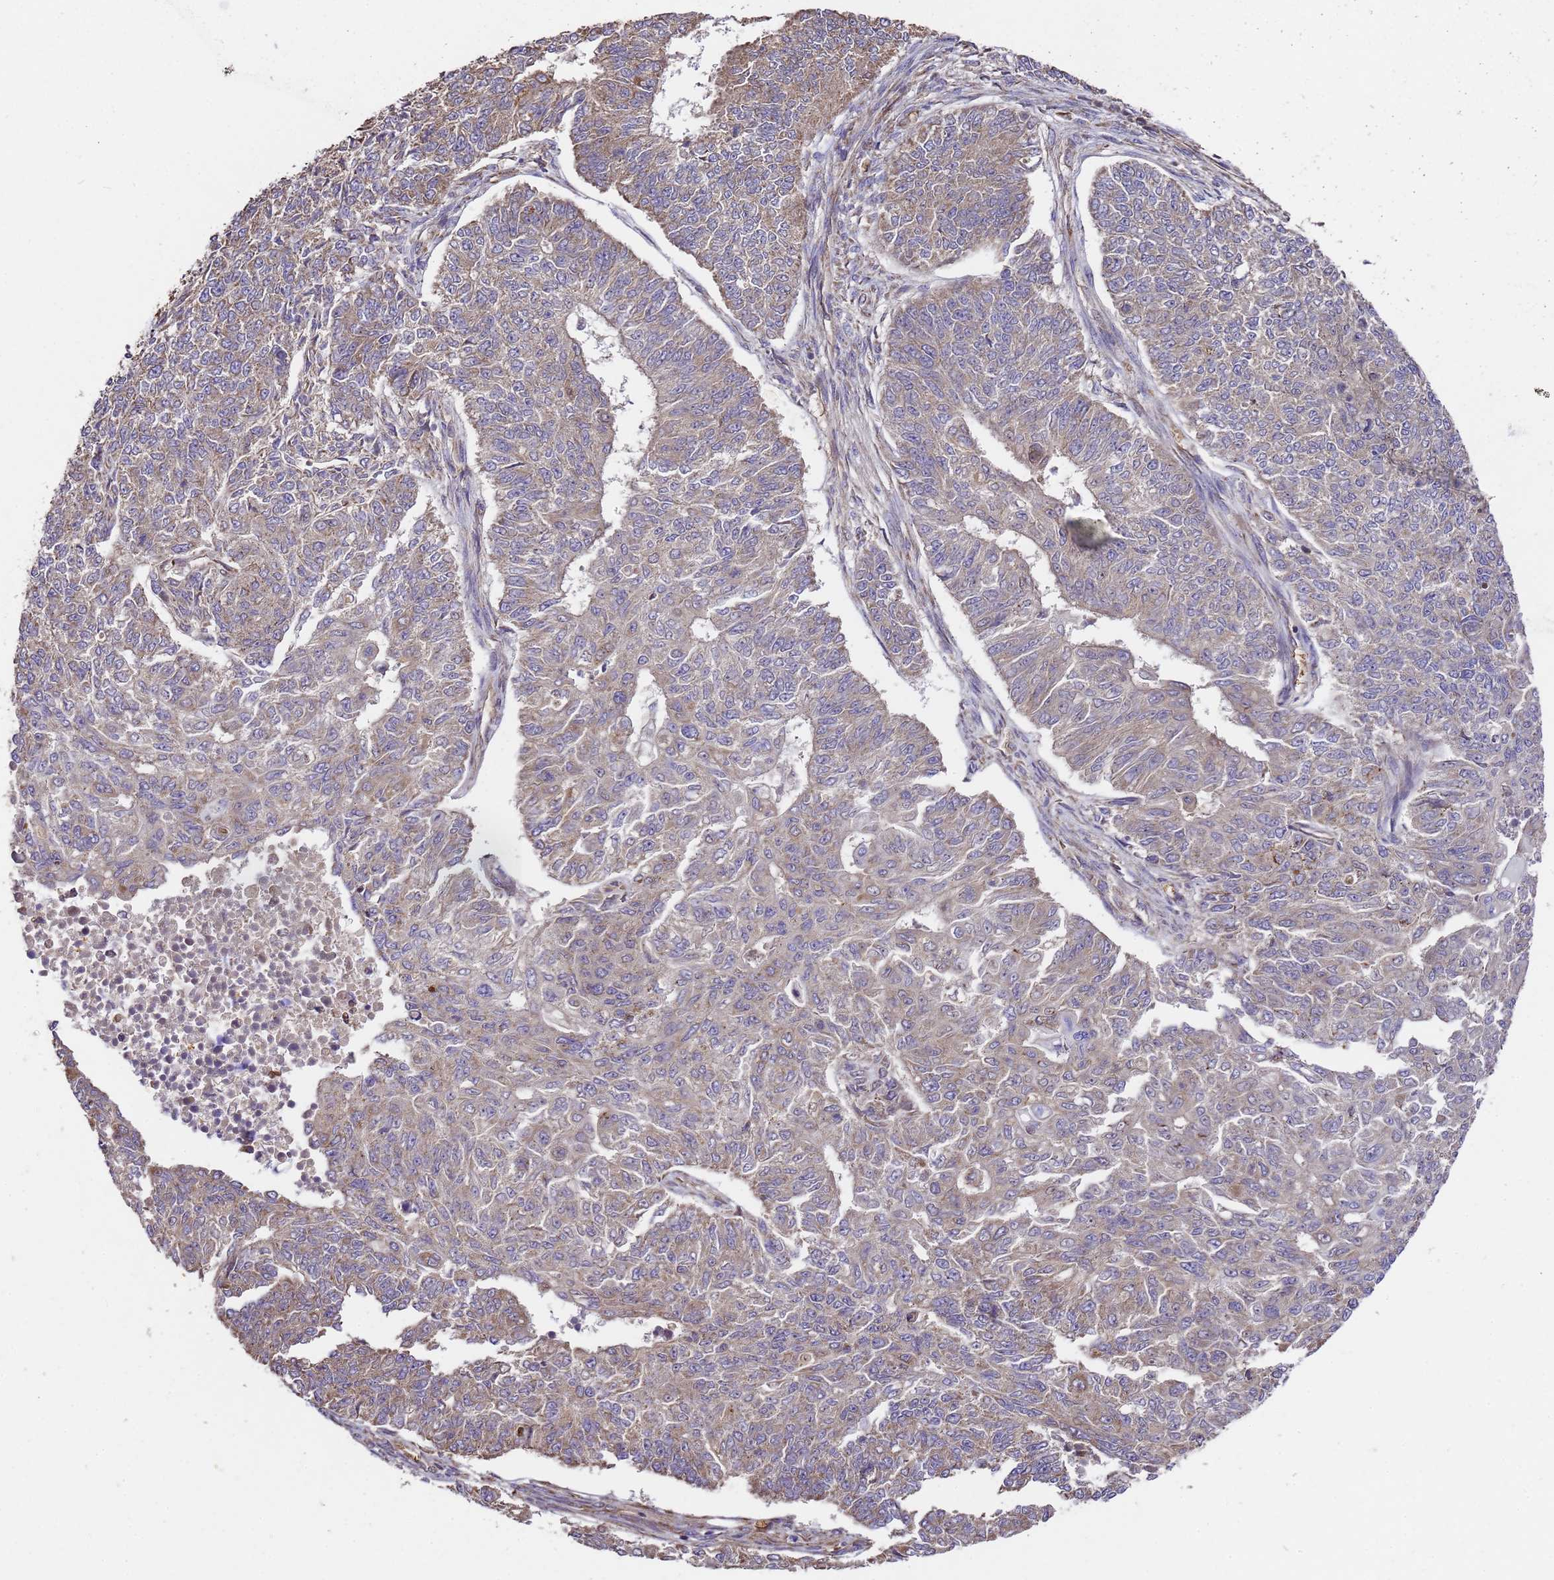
{"staining": {"intensity": "moderate", "quantity": "25%-75%", "location": "cytoplasmic/membranous"}, "tissue": "endometrial cancer", "cell_type": "Tumor cells", "image_type": "cancer", "snomed": [{"axis": "morphology", "description": "Adenocarcinoma, NOS"}, {"axis": "topography", "description": "Endometrium"}], "caption": "DAB immunohistochemical staining of endometrial cancer (adenocarcinoma) demonstrates moderate cytoplasmic/membranous protein staining in approximately 25%-75% of tumor cells. (Stains: DAB in brown, nuclei in blue, Microscopy: brightfield microscopy at high magnification).", "gene": "LRRIQ1", "patient": {"sex": "female", "age": 32}}